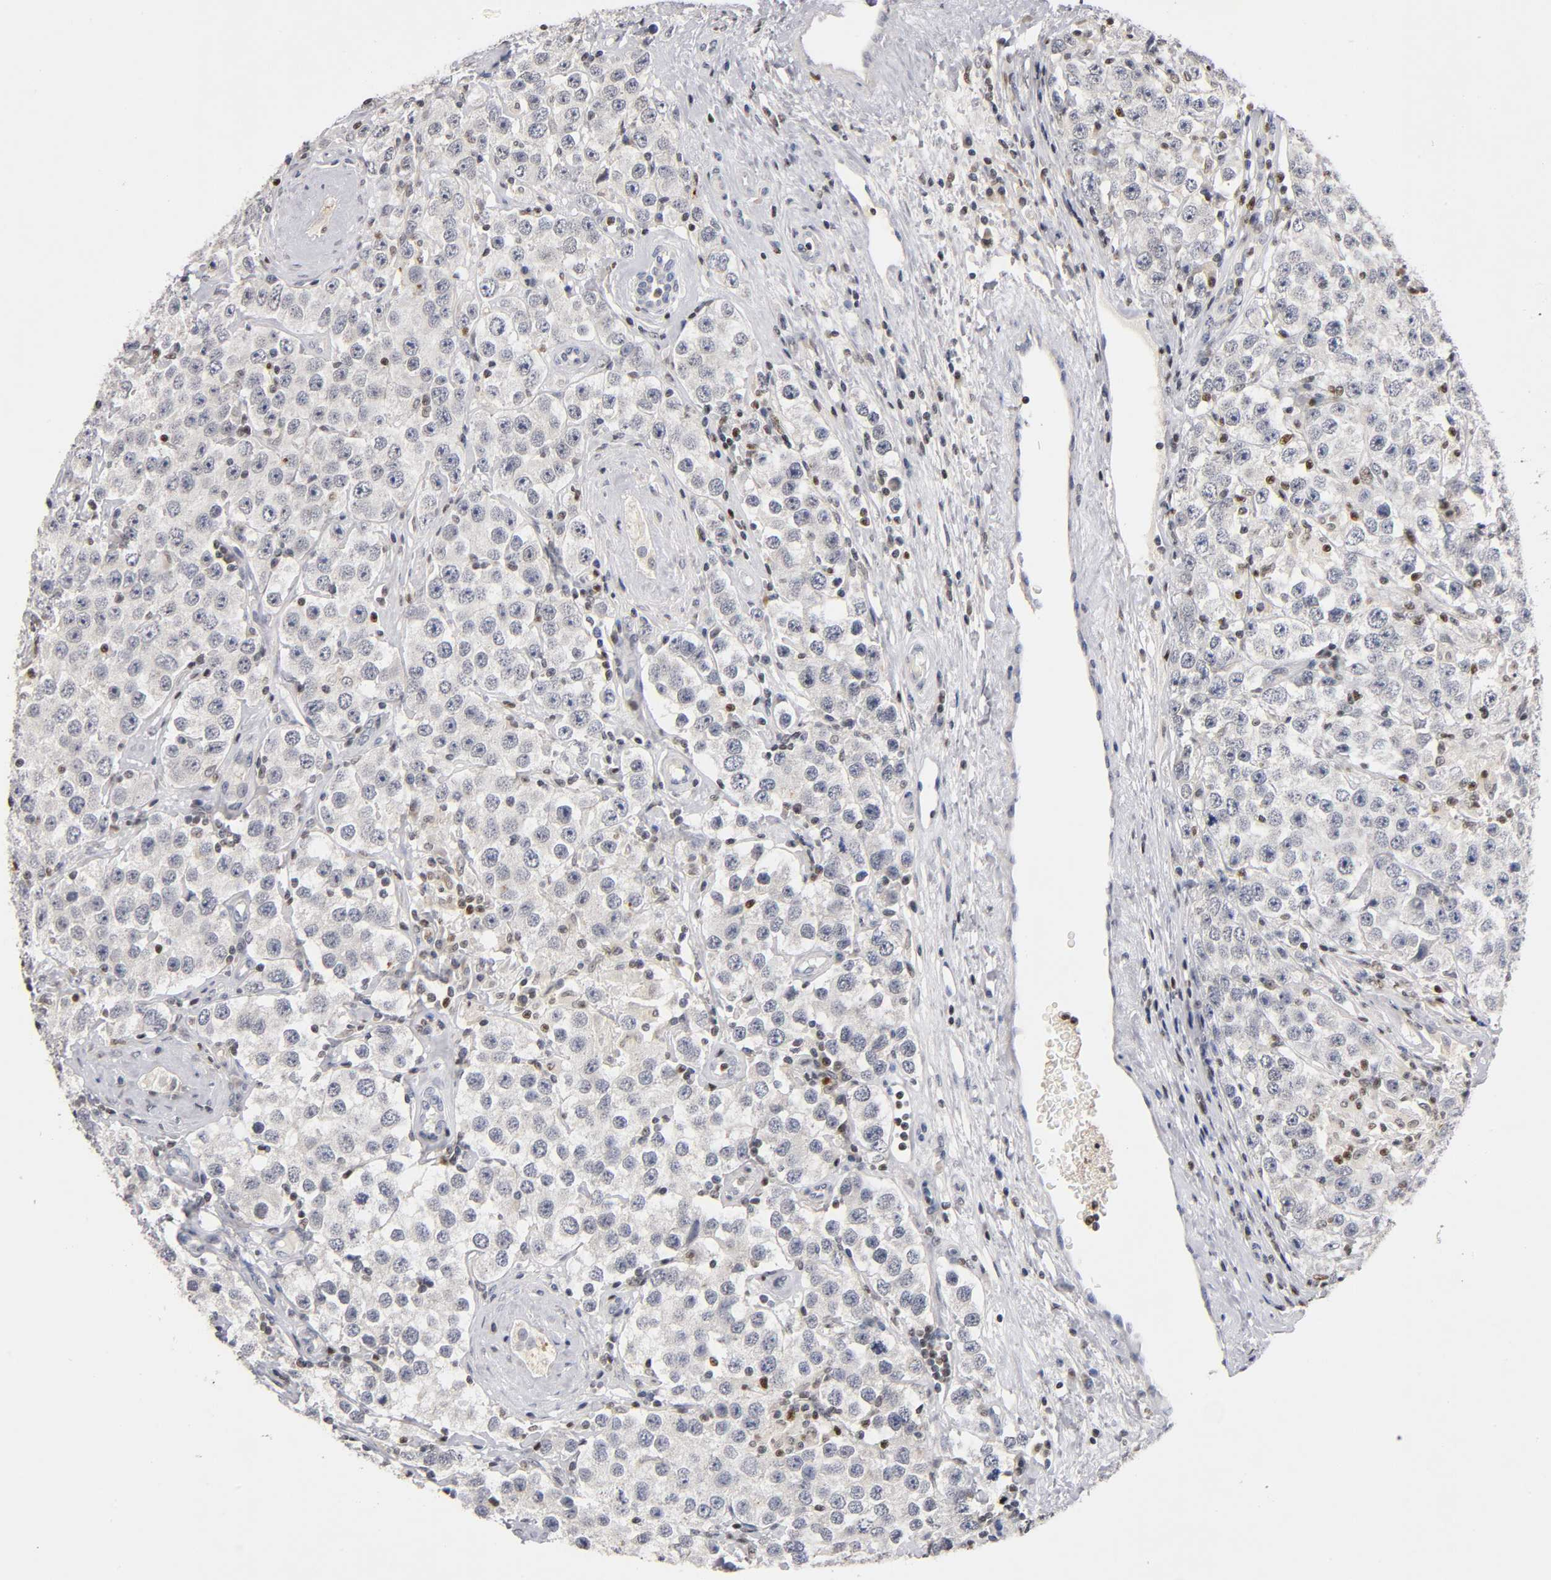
{"staining": {"intensity": "weak", "quantity": "<25%", "location": "cytoplasmic/membranous"}, "tissue": "testis cancer", "cell_type": "Tumor cells", "image_type": "cancer", "snomed": [{"axis": "morphology", "description": "Seminoma, NOS"}, {"axis": "topography", "description": "Testis"}], "caption": "An immunohistochemistry (IHC) micrograph of seminoma (testis) is shown. There is no staining in tumor cells of seminoma (testis). The staining was performed using DAB to visualize the protein expression in brown, while the nuclei were stained in blue with hematoxylin (Magnification: 20x).", "gene": "RUNX1", "patient": {"sex": "male", "age": 52}}